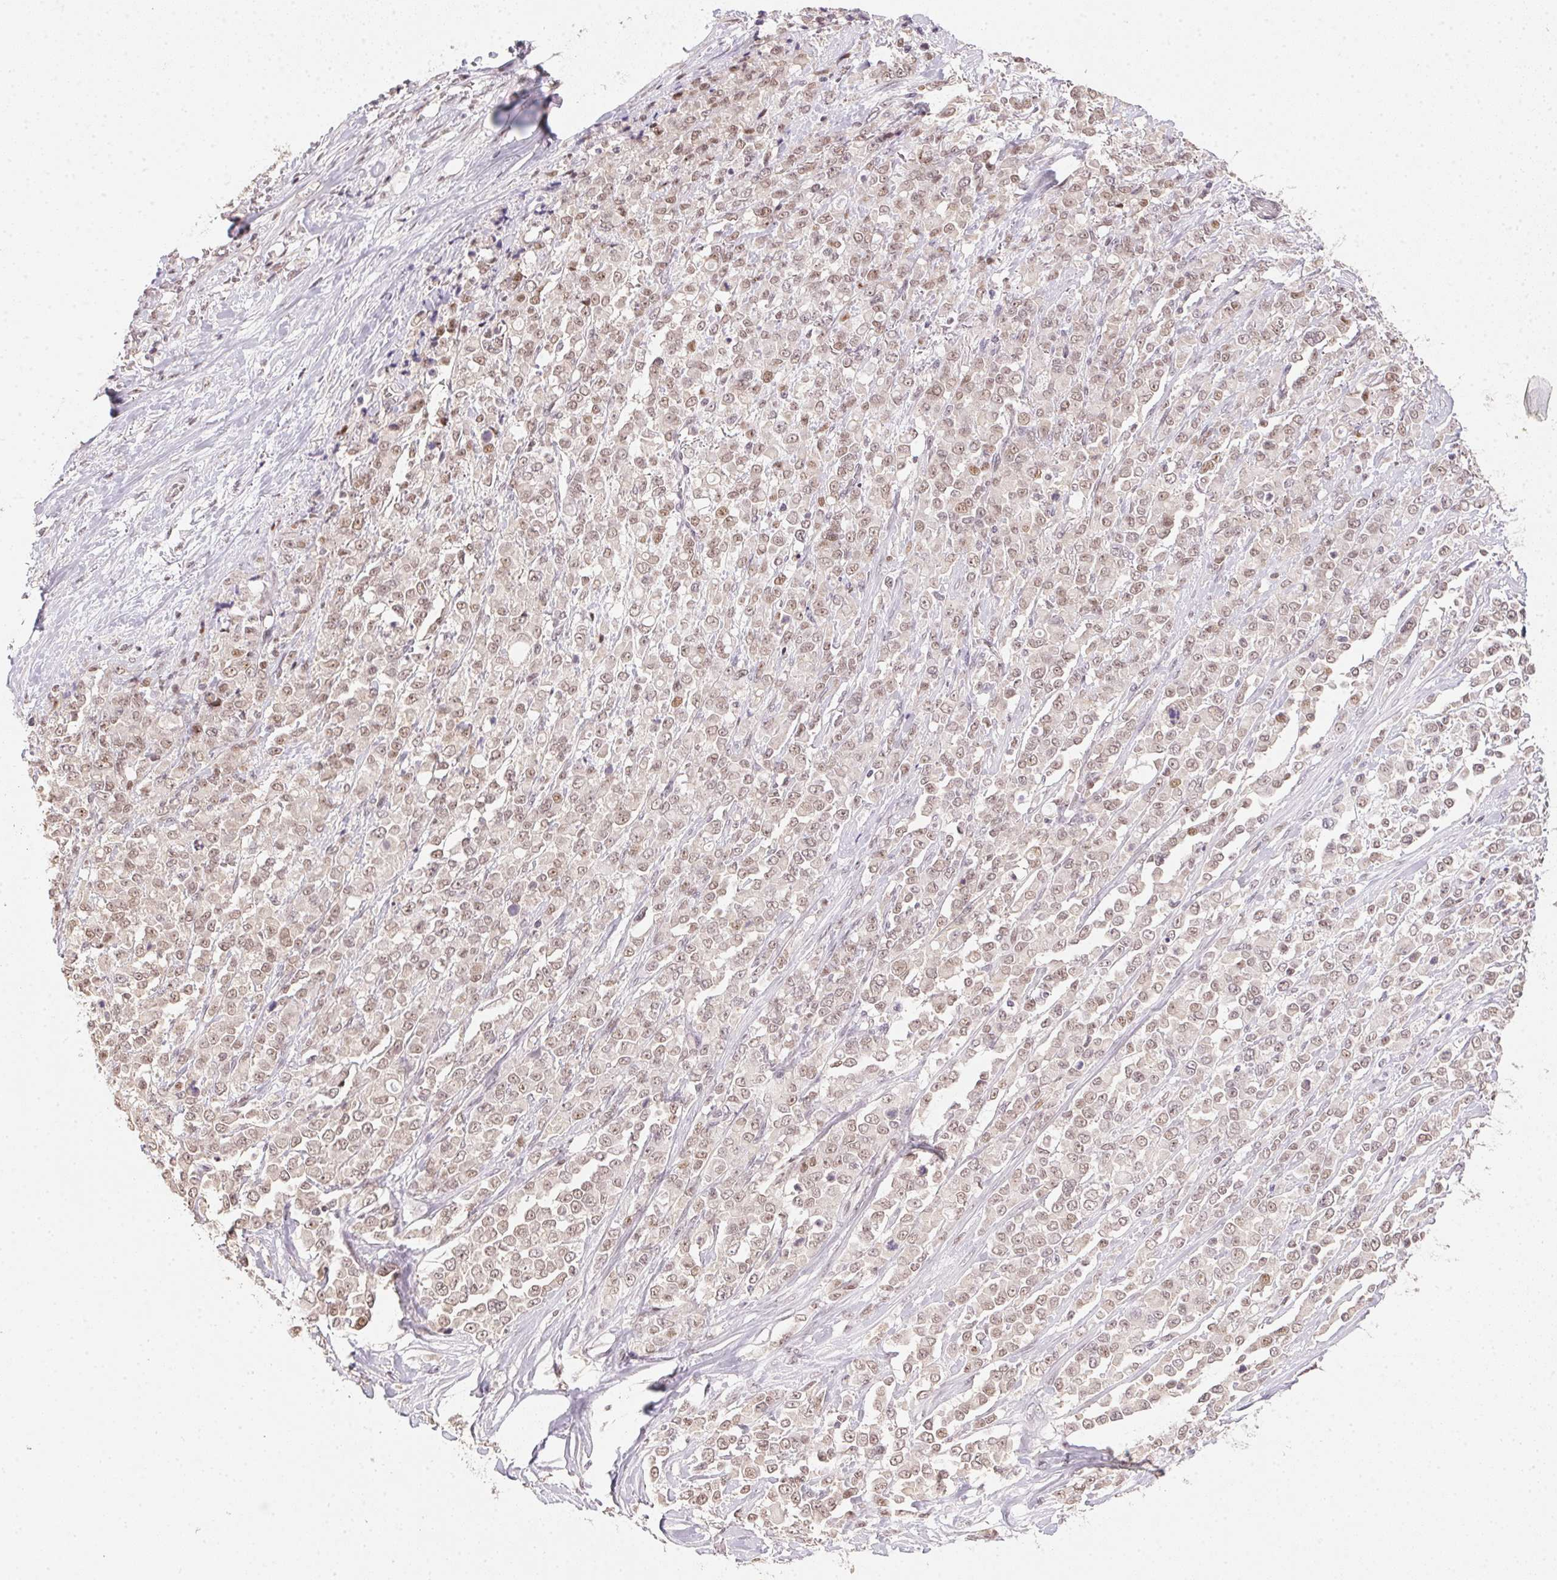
{"staining": {"intensity": "weak", "quantity": ">75%", "location": "nuclear"}, "tissue": "stomach cancer", "cell_type": "Tumor cells", "image_type": "cancer", "snomed": [{"axis": "morphology", "description": "Adenocarcinoma, NOS"}, {"axis": "topography", "description": "Stomach"}], "caption": "Adenocarcinoma (stomach) stained for a protein (brown) displays weak nuclear positive positivity in approximately >75% of tumor cells.", "gene": "KDM4D", "patient": {"sex": "female", "age": 76}}